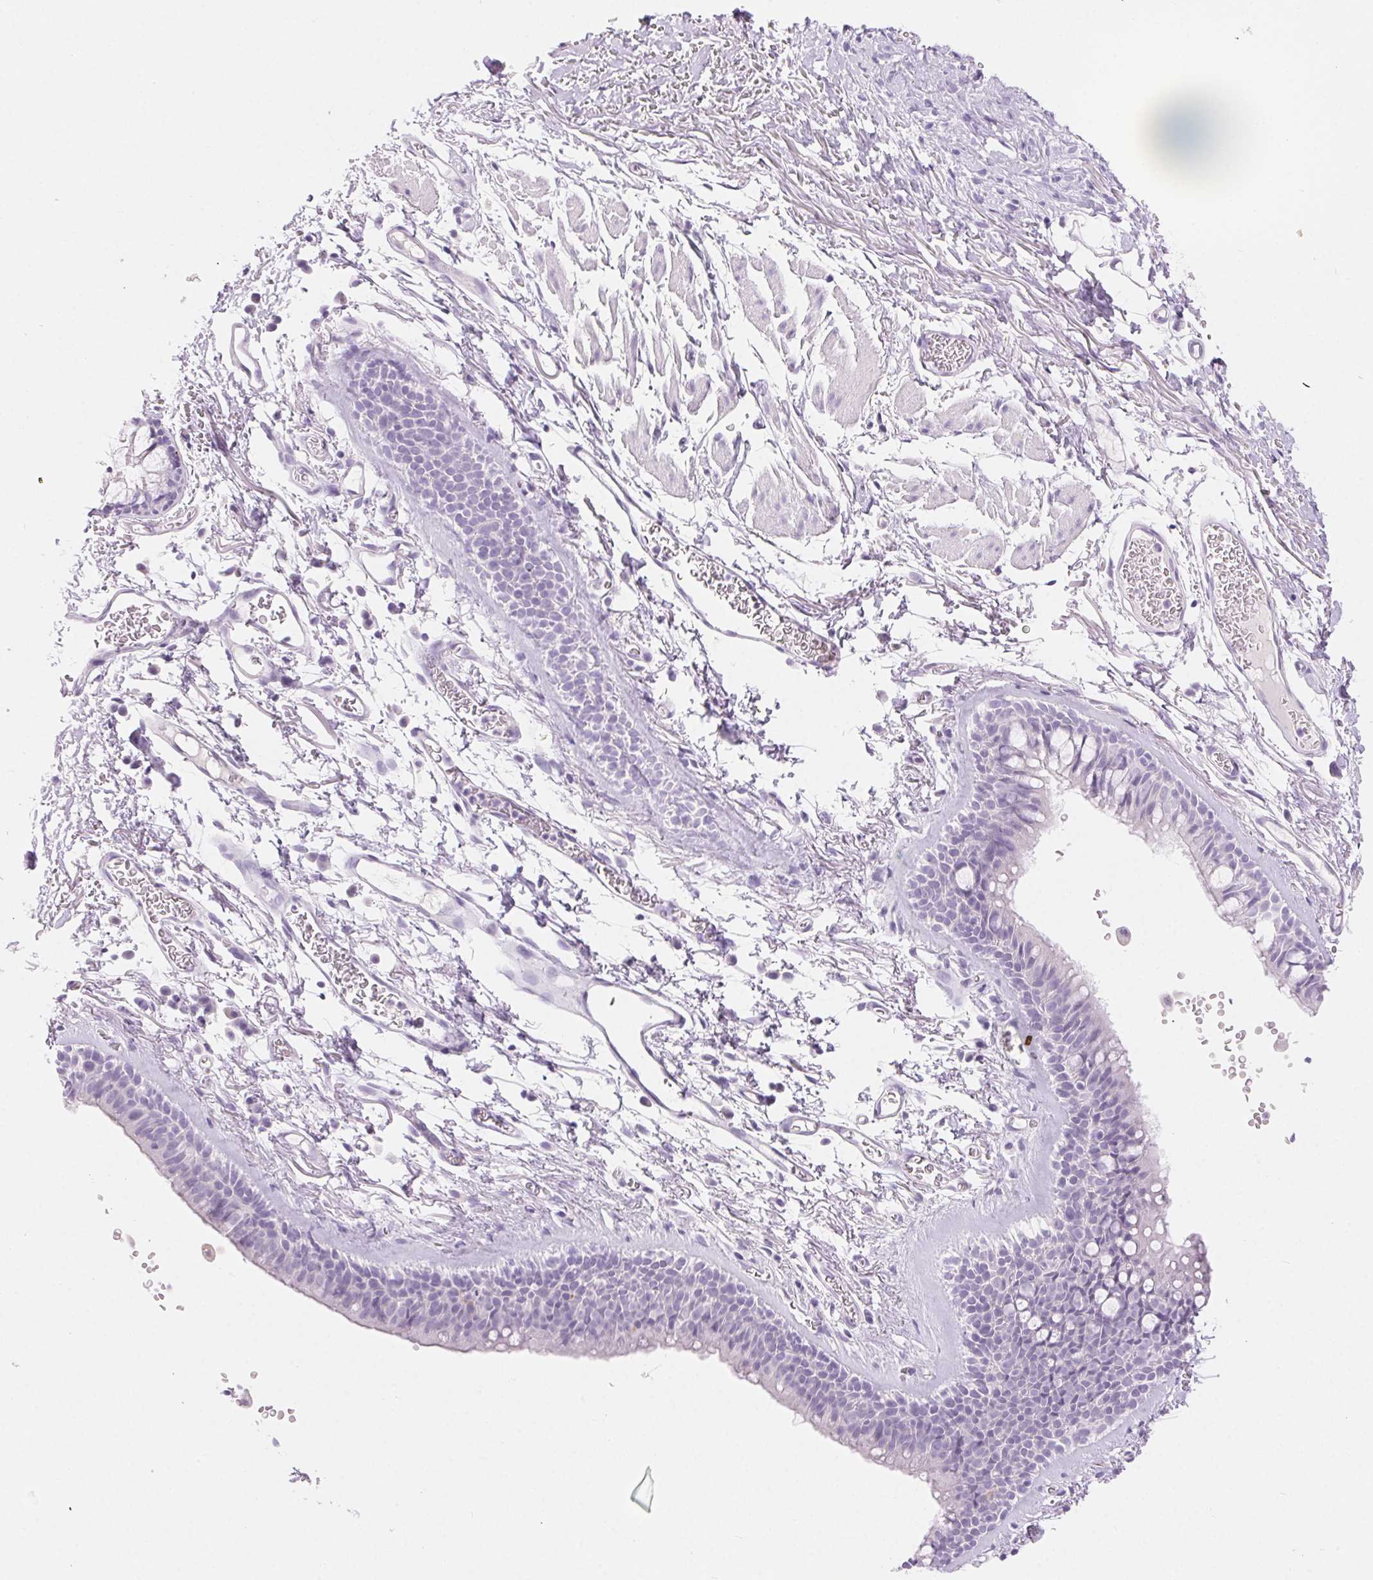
{"staining": {"intensity": "negative", "quantity": "none", "location": "none"}, "tissue": "bronchus", "cell_type": "Respiratory epithelial cells", "image_type": "normal", "snomed": [{"axis": "morphology", "description": "Normal tissue, NOS"}, {"axis": "topography", "description": "Cartilage tissue"}, {"axis": "topography", "description": "Bronchus"}], "caption": "This is an immunohistochemistry (IHC) image of unremarkable bronchus. There is no positivity in respiratory epithelial cells.", "gene": "CLDN16", "patient": {"sex": "female", "age": 79}}